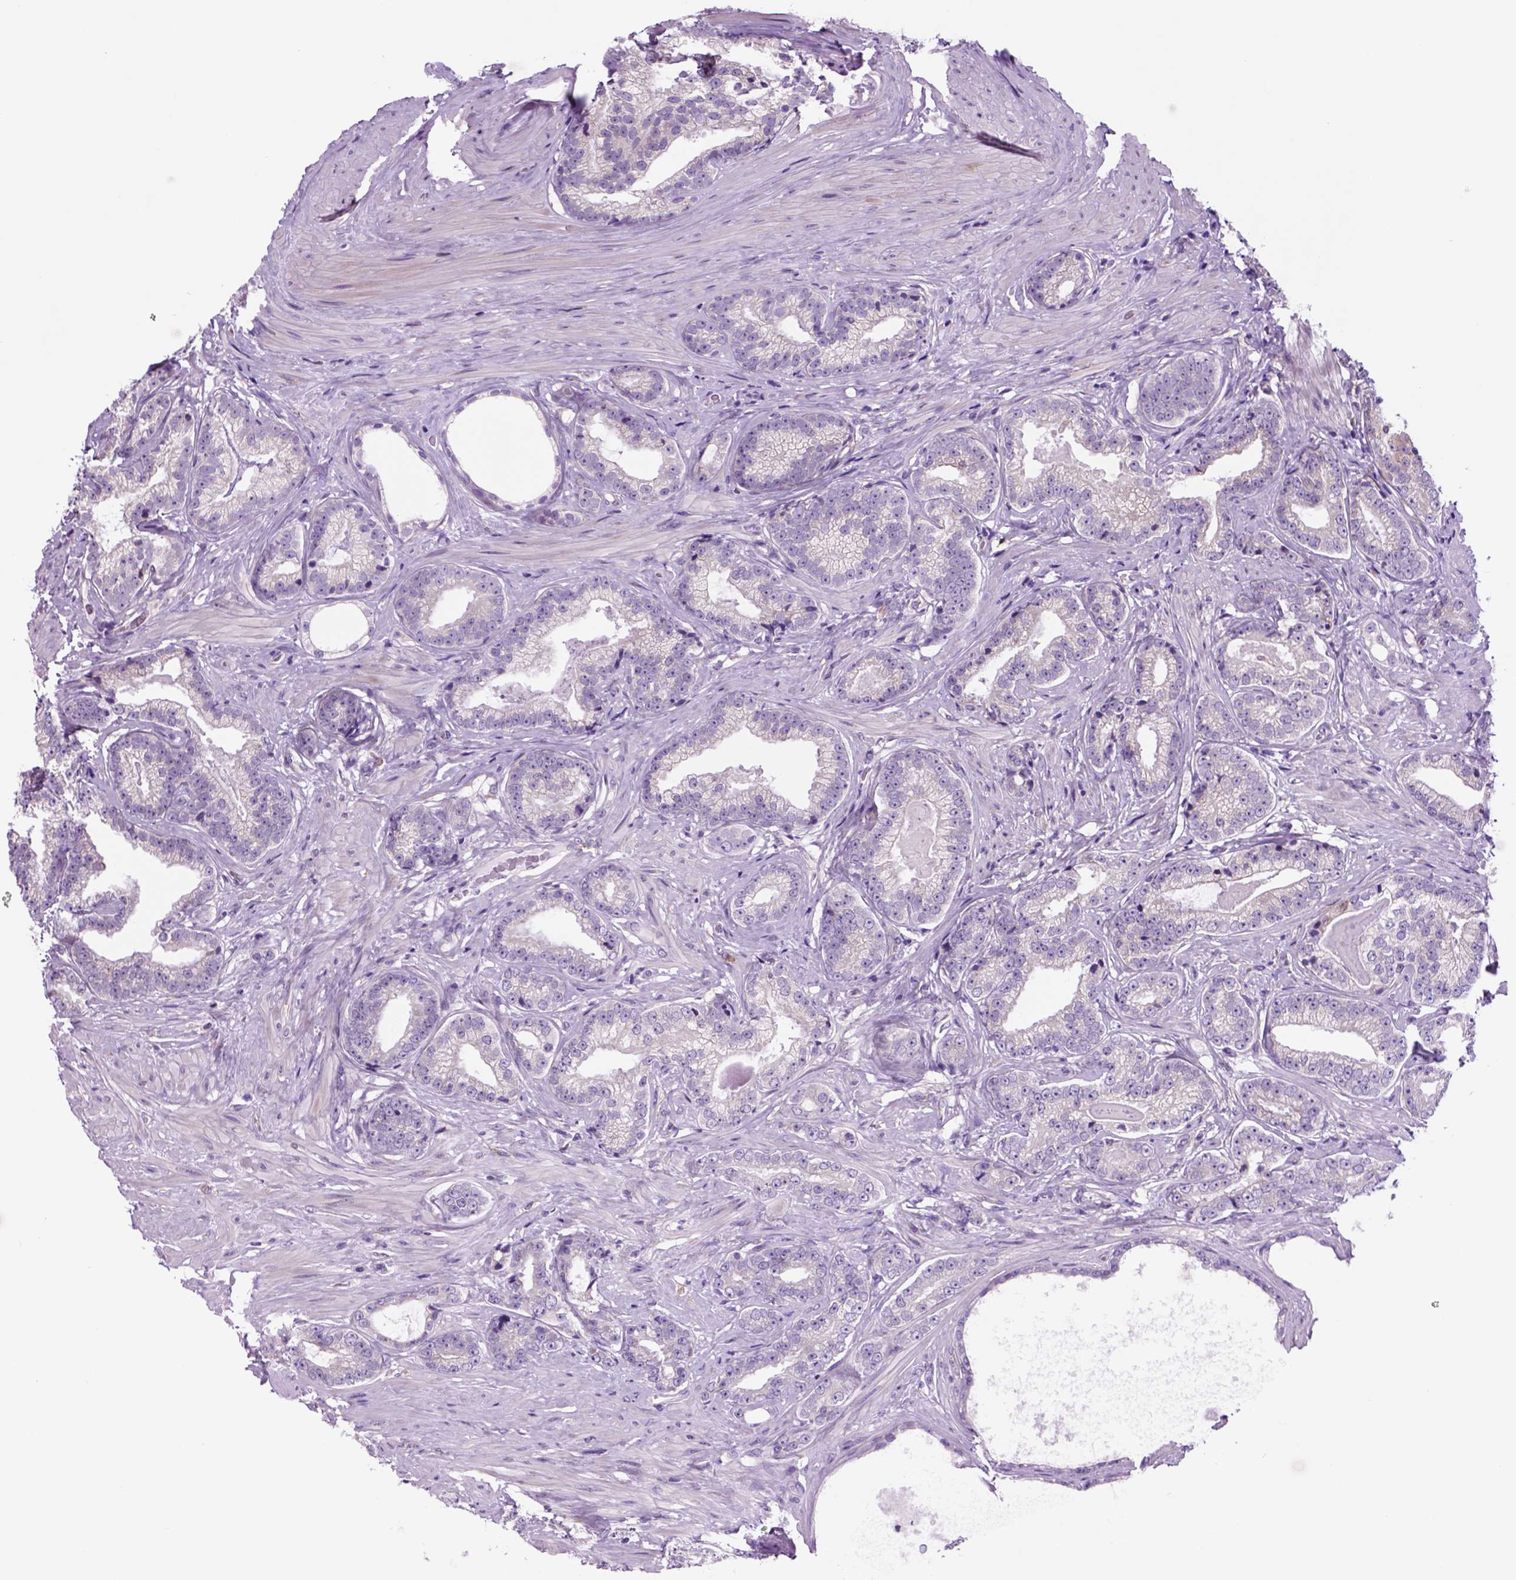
{"staining": {"intensity": "negative", "quantity": "none", "location": "none"}, "tissue": "prostate cancer", "cell_type": "Tumor cells", "image_type": "cancer", "snomed": [{"axis": "morphology", "description": "Adenocarcinoma, Low grade"}, {"axis": "topography", "description": "Prostate"}], "caption": "High power microscopy histopathology image of an immunohistochemistry photomicrograph of prostate low-grade adenocarcinoma, revealing no significant expression in tumor cells. (DAB (3,3'-diaminobenzidine) immunohistochemistry visualized using brightfield microscopy, high magnification).", "gene": "PIAS3", "patient": {"sex": "male", "age": 61}}